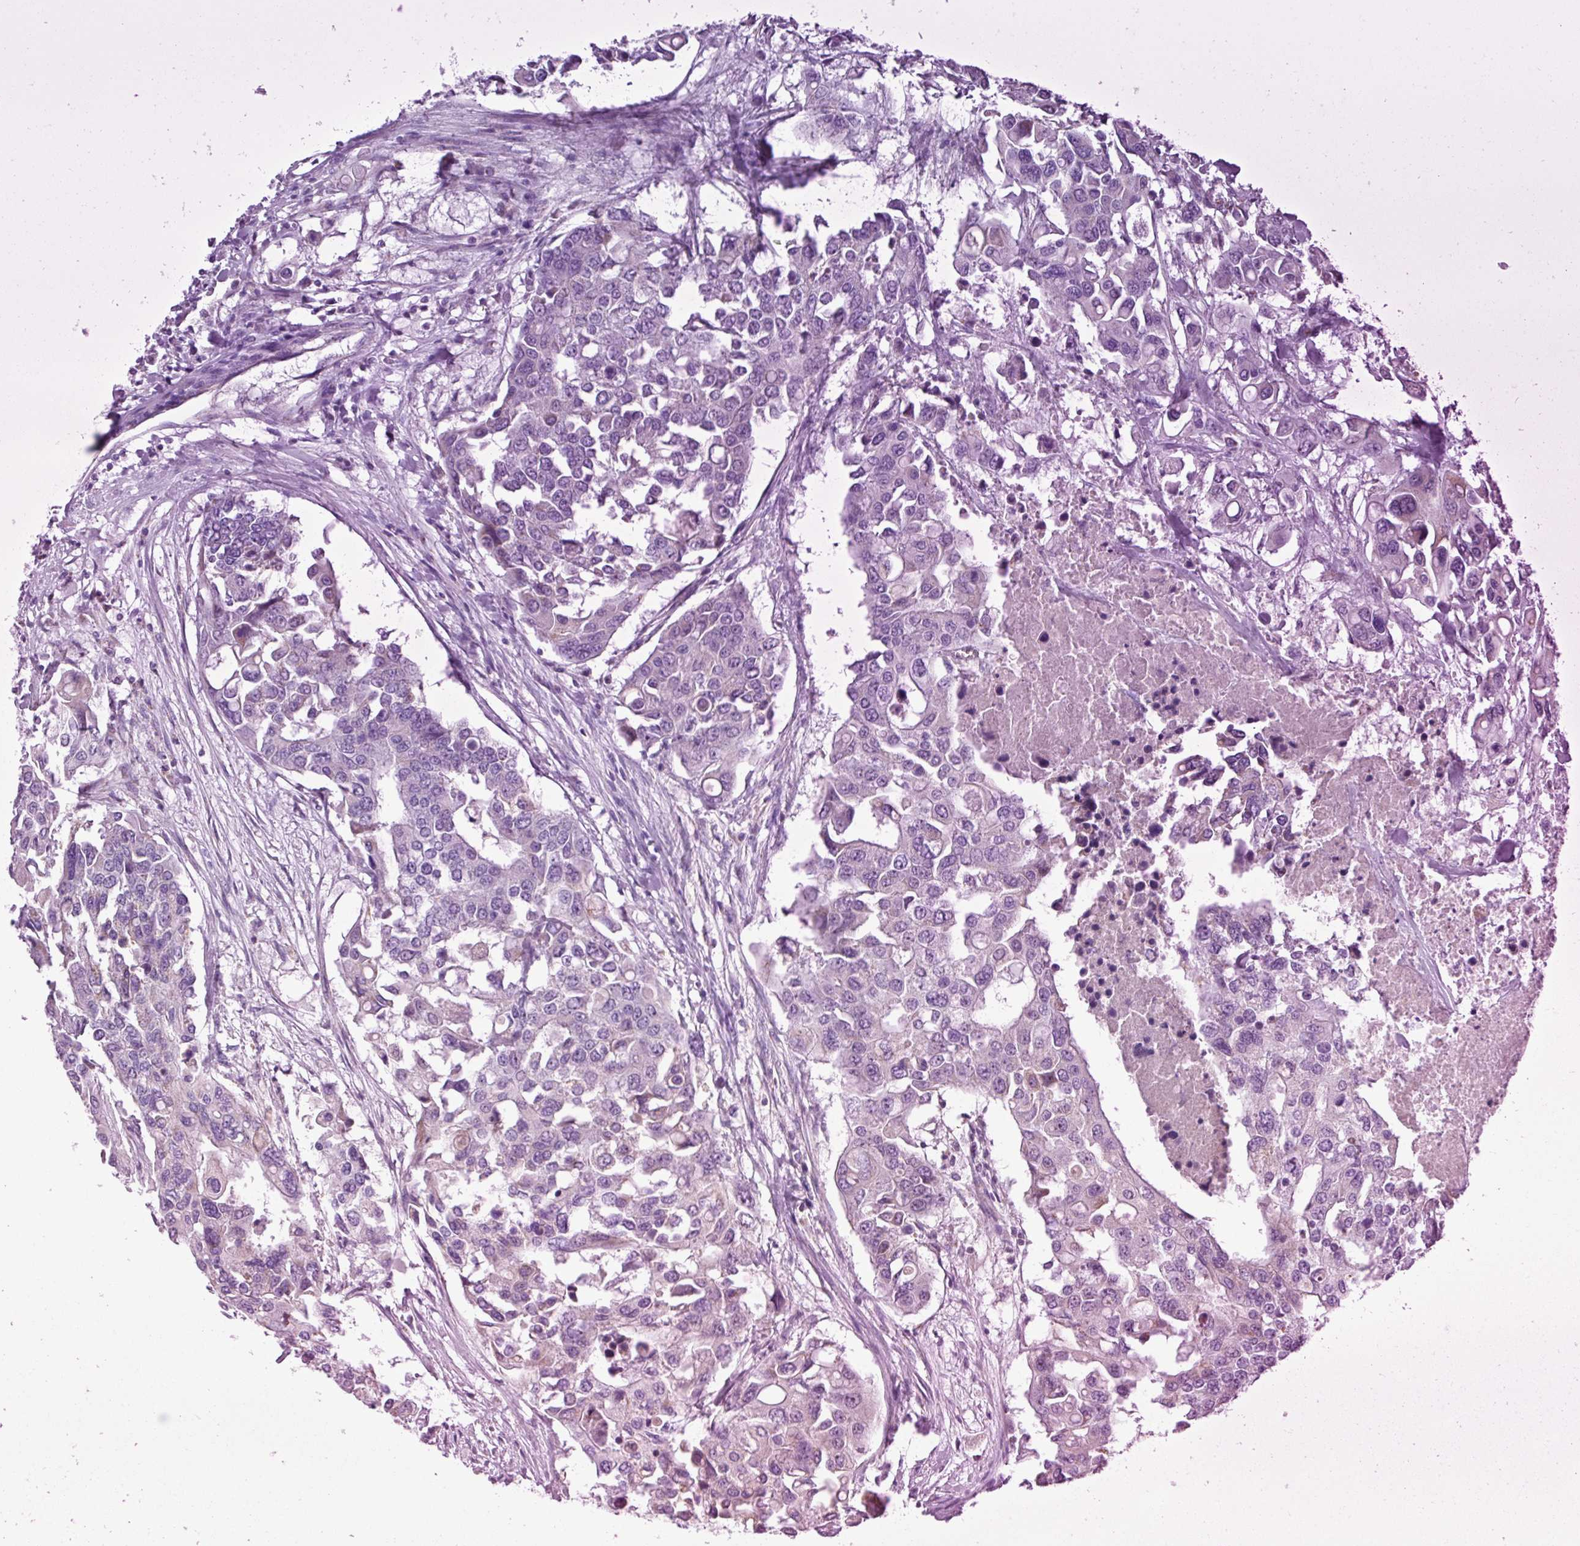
{"staining": {"intensity": "negative", "quantity": "none", "location": "none"}, "tissue": "colorectal cancer", "cell_type": "Tumor cells", "image_type": "cancer", "snomed": [{"axis": "morphology", "description": "Adenocarcinoma, NOS"}, {"axis": "topography", "description": "Colon"}], "caption": "A photomicrograph of adenocarcinoma (colorectal) stained for a protein reveals no brown staining in tumor cells. The staining is performed using DAB brown chromogen with nuclei counter-stained in using hematoxylin.", "gene": "MT-ND4", "patient": {"sex": "male", "age": 77}}